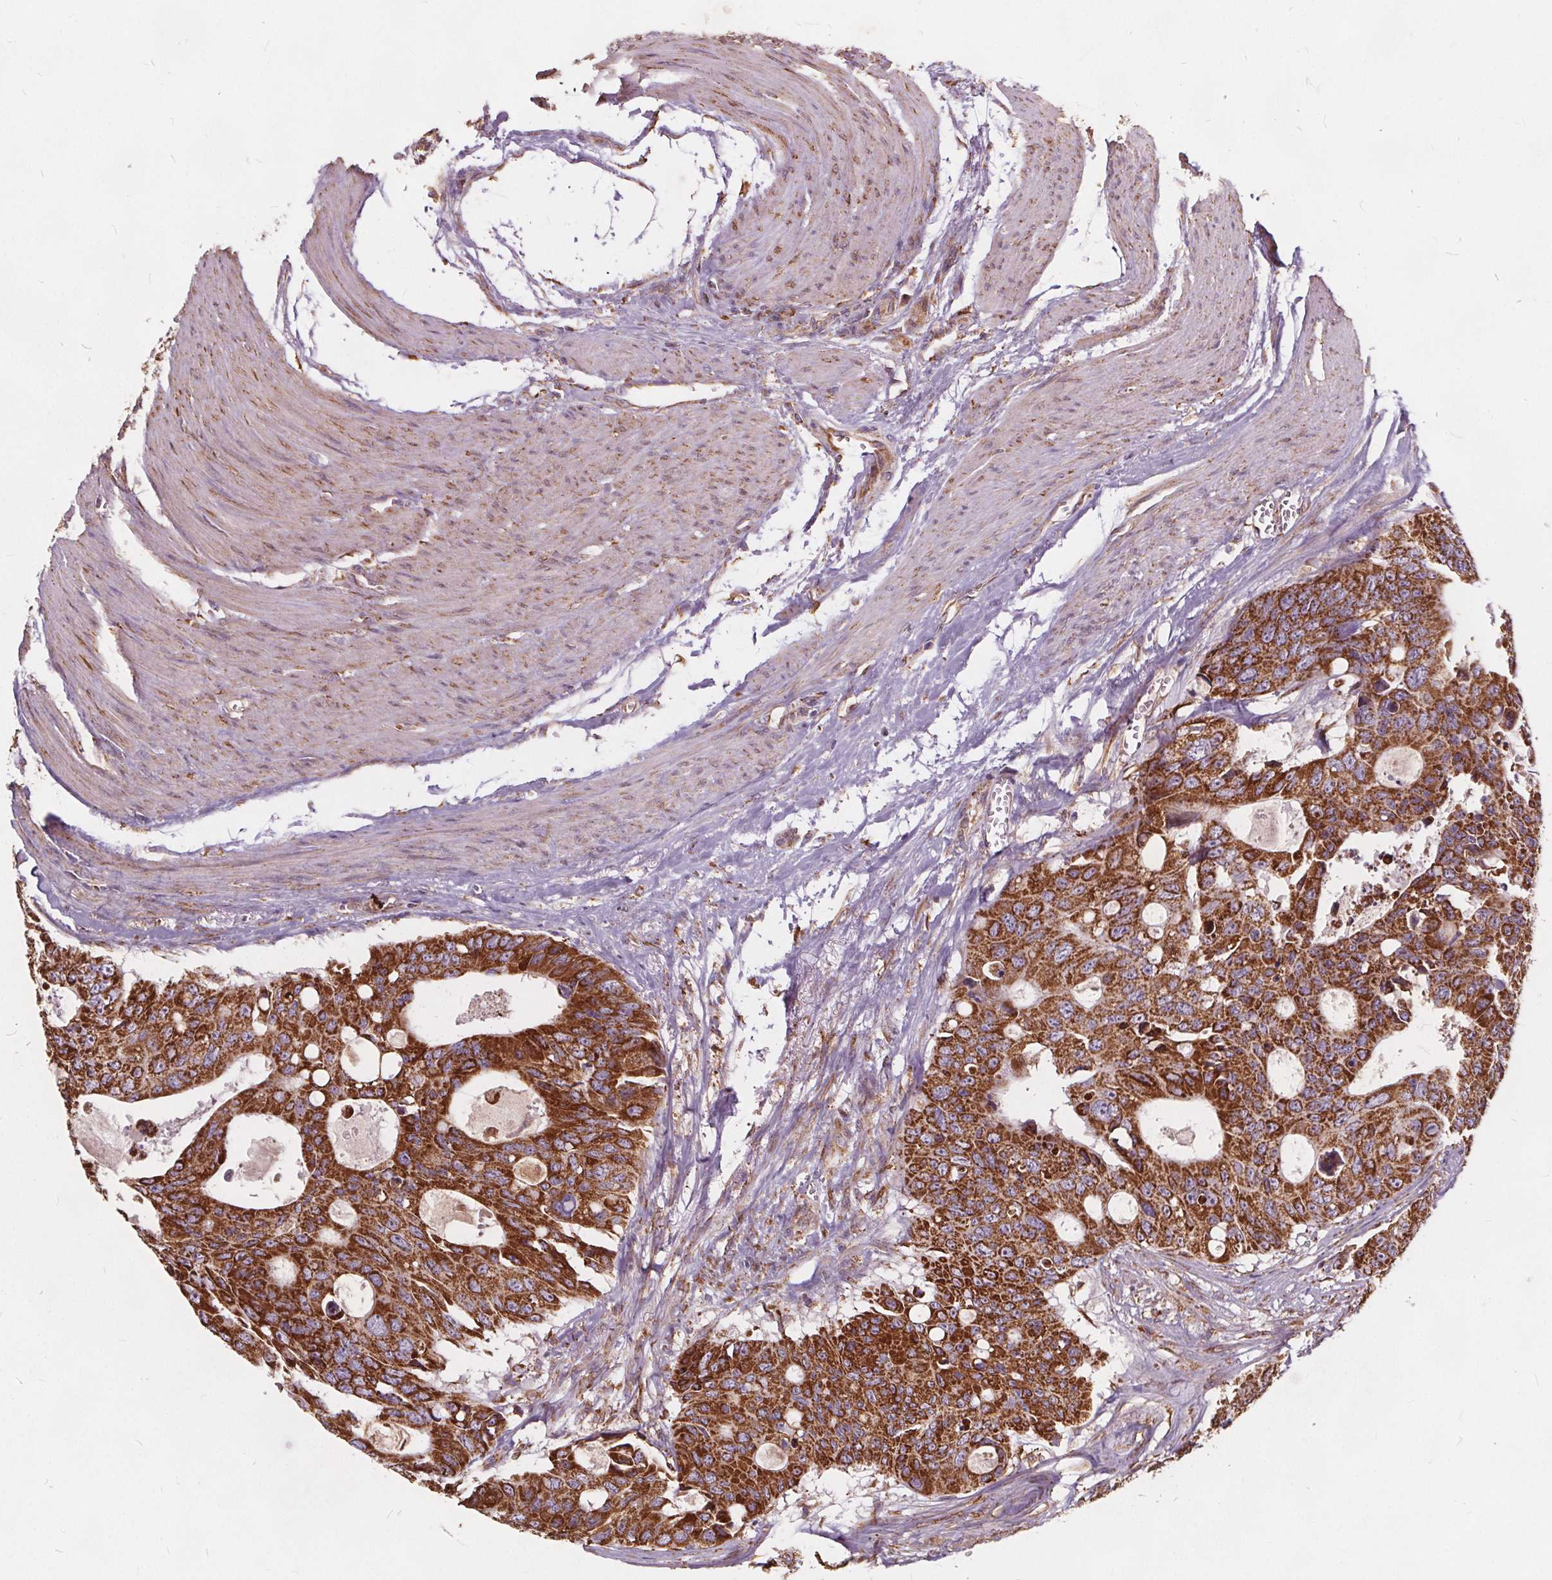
{"staining": {"intensity": "strong", "quantity": ">75%", "location": "cytoplasmic/membranous"}, "tissue": "colorectal cancer", "cell_type": "Tumor cells", "image_type": "cancer", "snomed": [{"axis": "morphology", "description": "Adenocarcinoma, NOS"}, {"axis": "topography", "description": "Rectum"}], "caption": "Colorectal adenocarcinoma stained for a protein (brown) demonstrates strong cytoplasmic/membranous positive staining in approximately >75% of tumor cells.", "gene": "PLSCR3", "patient": {"sex": "male", "age": 76}}